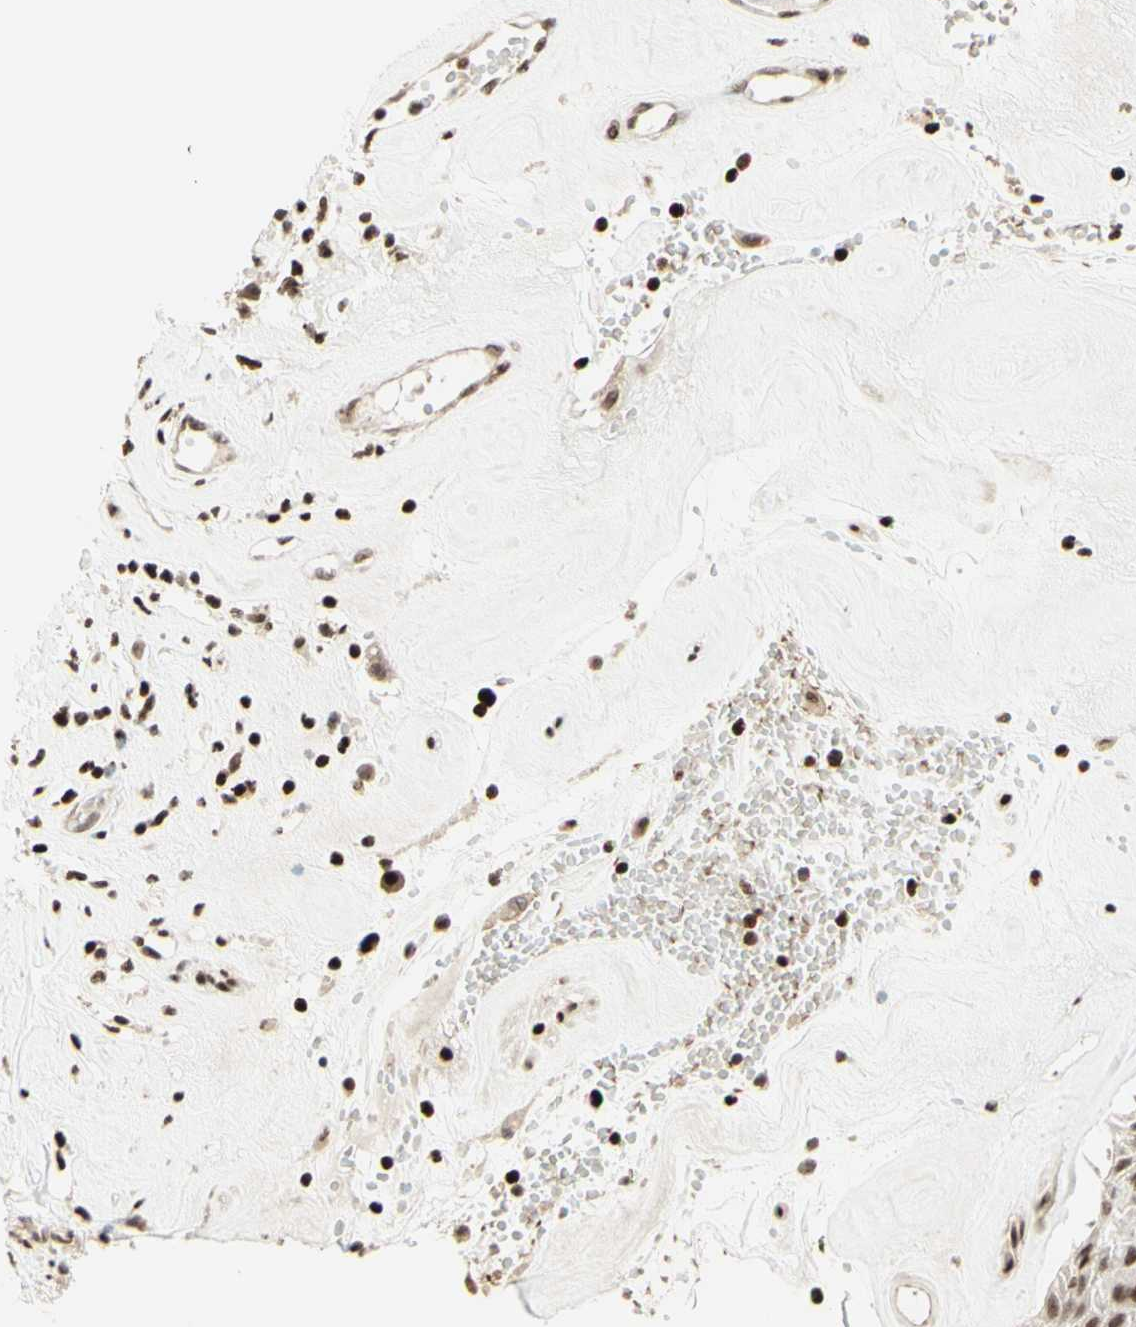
{"staining": {"intensity": "moderate", "quantity": "25%-75%", "location": "nuclear"}, "tissue": "skin", "cell_type": "Epidermal cells", "image_type": "normal", "snomed": [{"axis": "morphology", "description": "Normal tissue, NOS"}, {"axis": "morphology", "description": "Inflammation, NOS"}, {"axis": "topography", "description": "Vulva"}], "caption": "IHC micrograph of benign skin: skin stained using immunohistochemistry (IHC) displays medium levels of moderate protein expression localized specifically in the nuclear of epidermal cells, appearing as a nuclear brown color.", "gene": "CDKL5", "patient": {"sex": "female", "age": 84}}